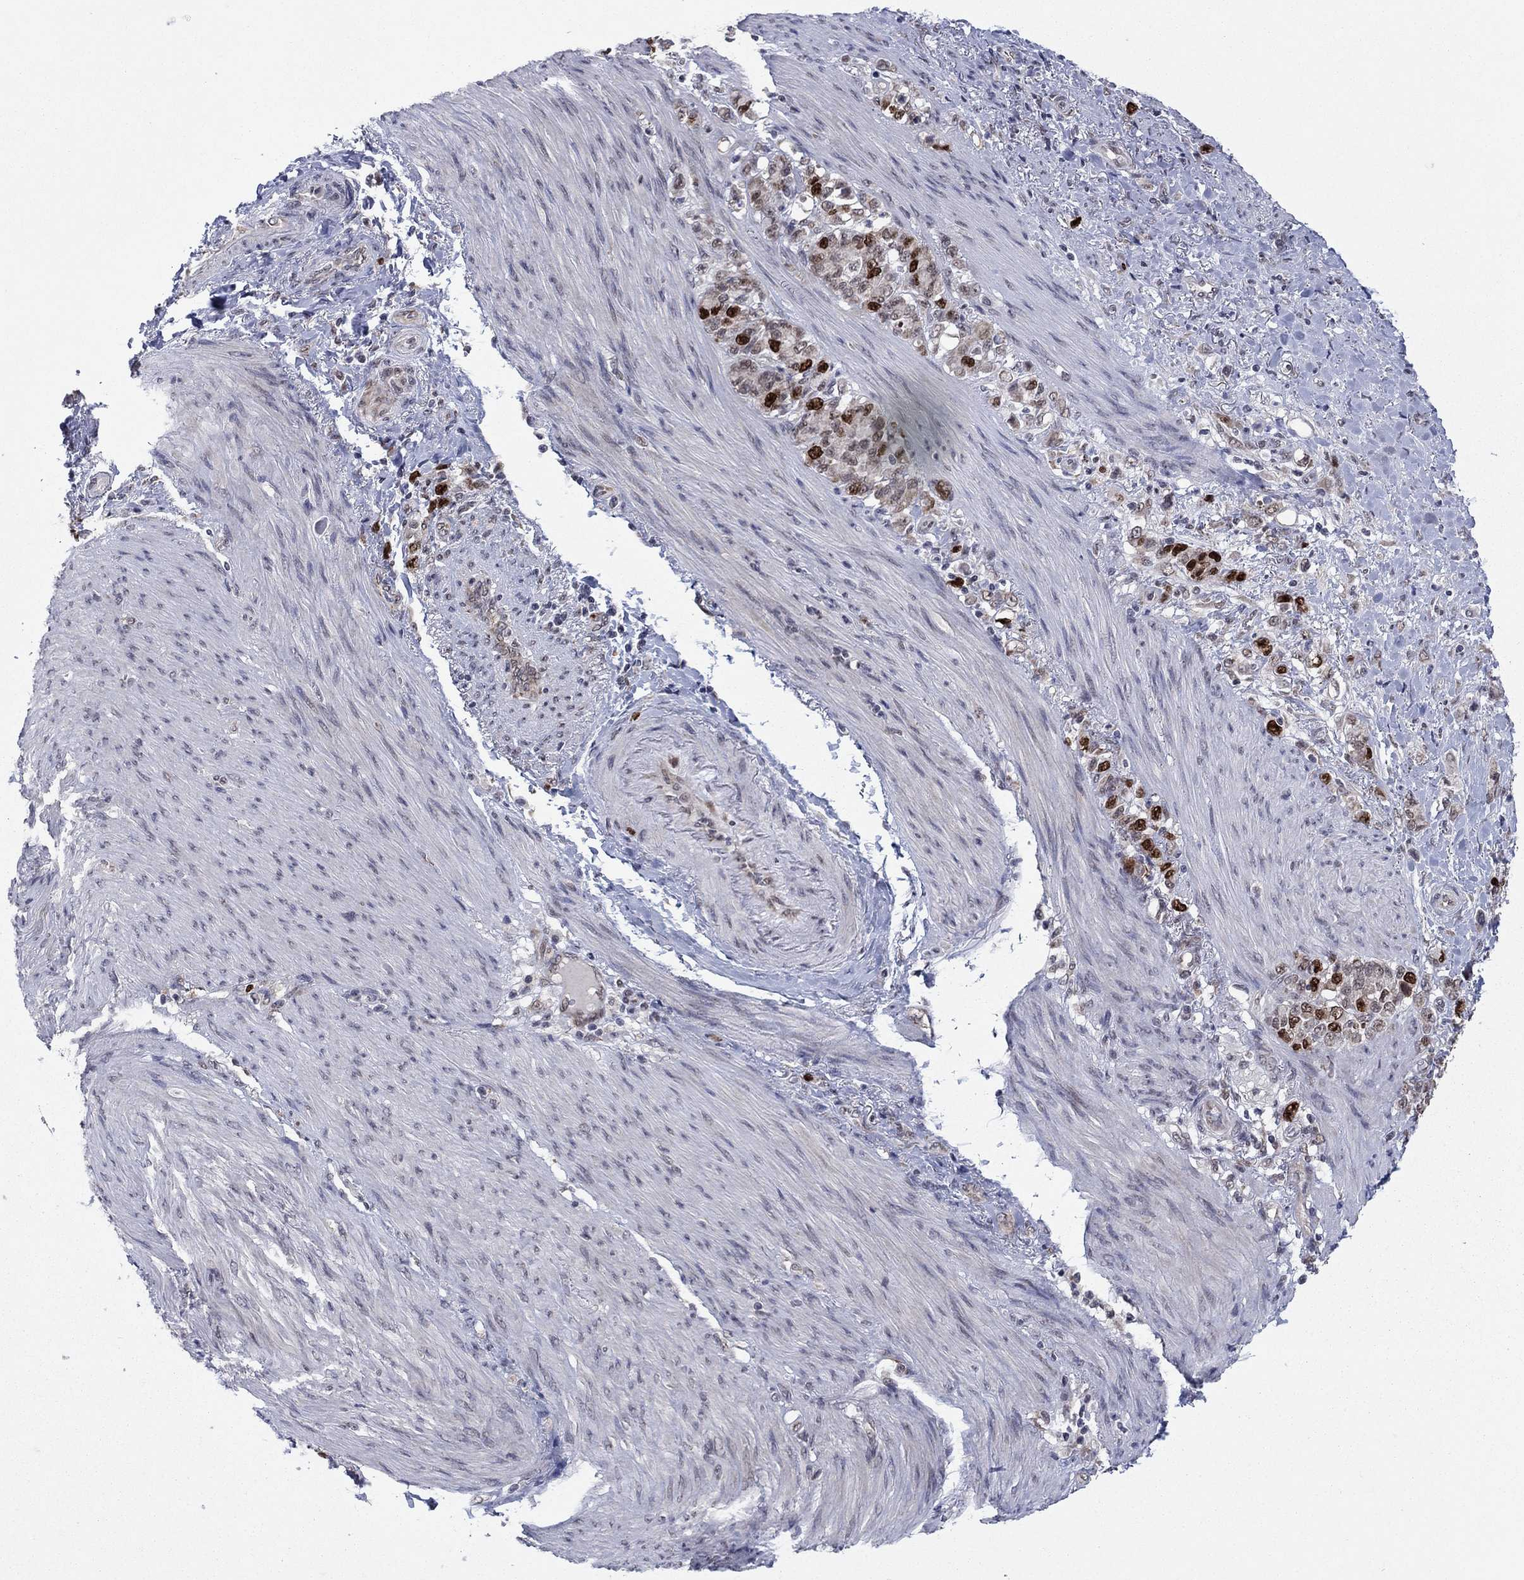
{"staining": {"intensity": "strong", "quantity": "25%-75%", "location": "nuclear"}, "tissue": "stomach cancer", "cell_type": "Tumor cells", "image_type": "cancer", "snomed": [{"axis": "morphology", "description": "Normal tissue, NOS"}, {"axis": "morphology", "description": "Adenocarcinoma, NOS"}, {"axis": "topography", "description": "Stomach"}], "caption": "Adenocarcinoma (stomach) tissue exhibits strong nuclear positivity in approximately 25%-75% of tumor cells", "gene": "CDCA5", "patient": {"sex": "female", "age": 79}}